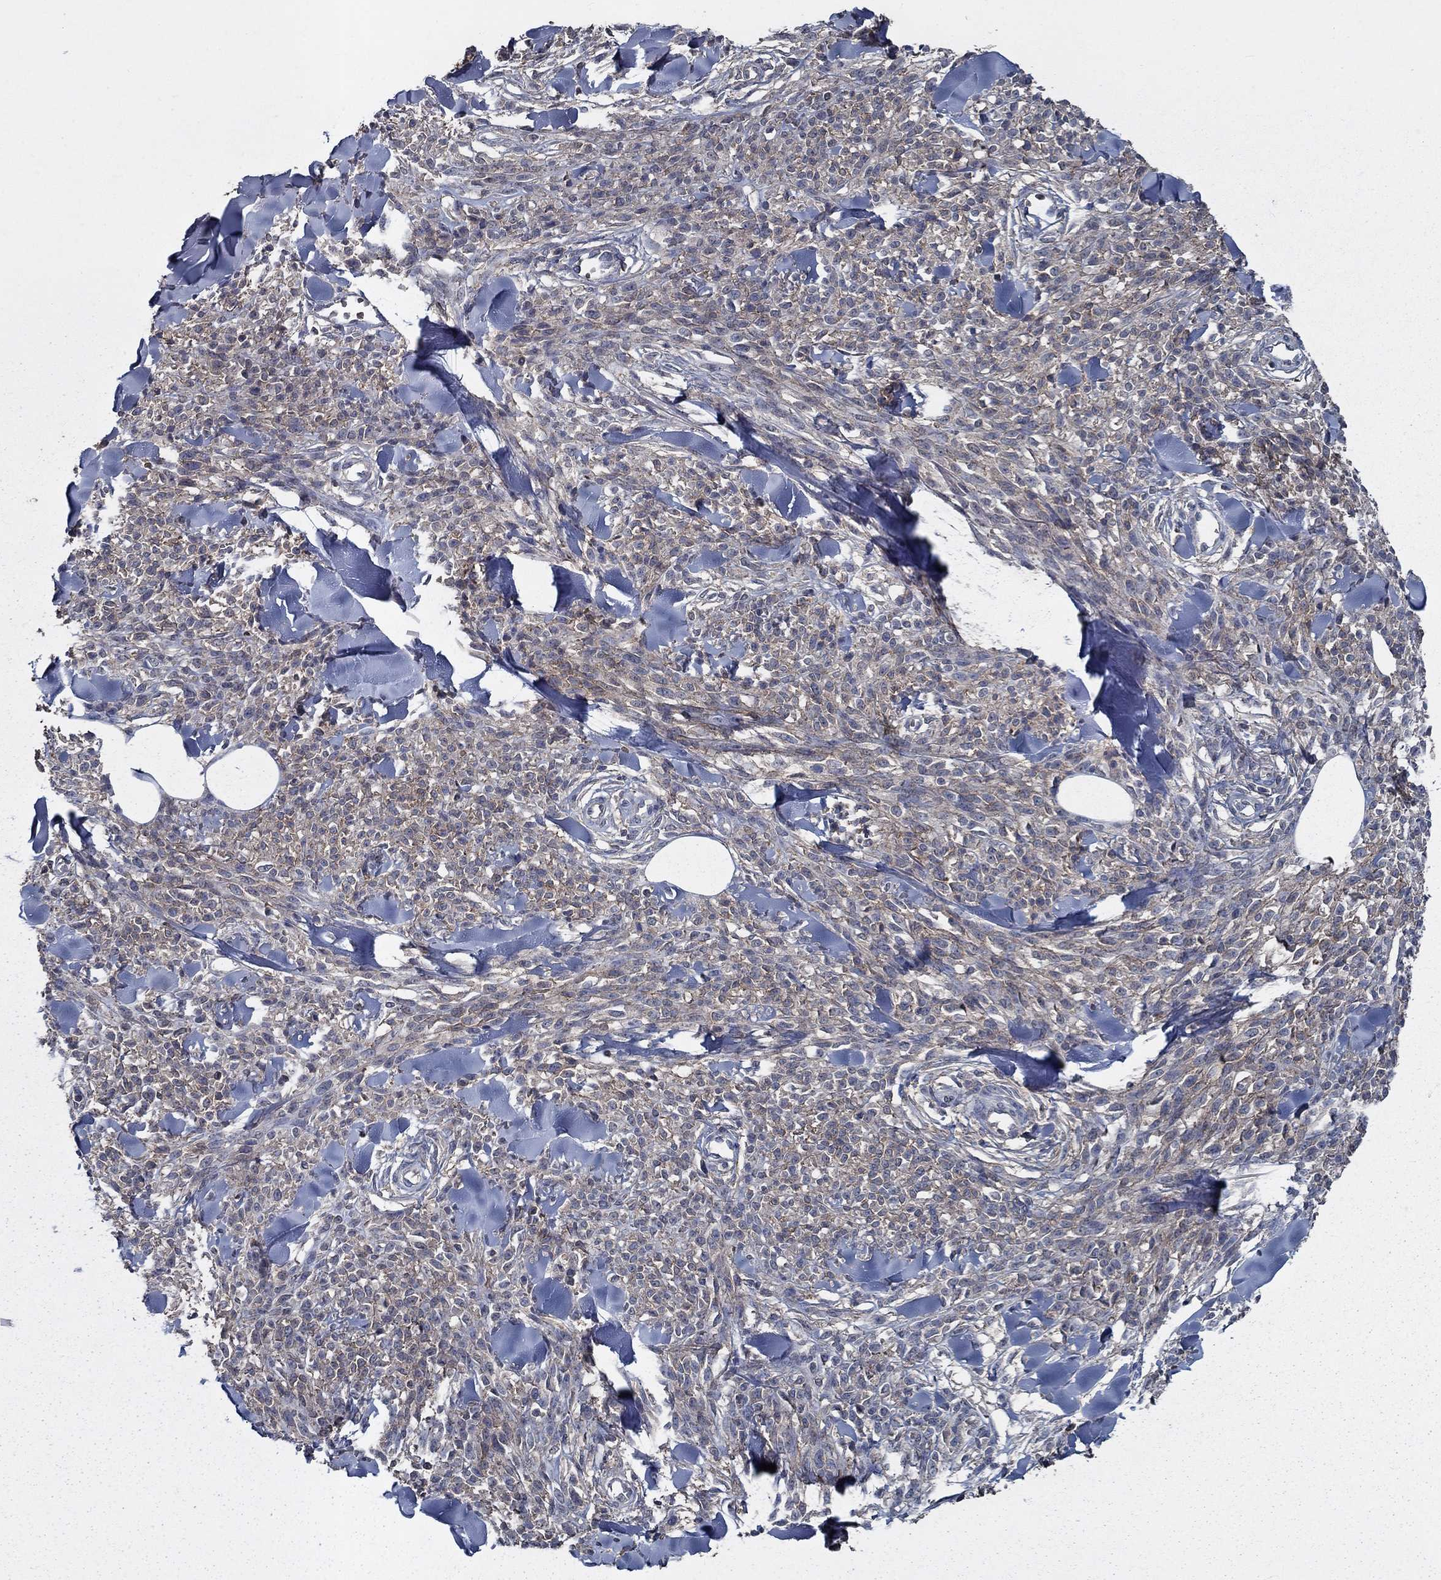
{"staining": {"intensity": "weak", "quantity": "25%-75%", "location": "cytoplasmic/membranous"}, "tissue": "melanoma", "cell_type": "Tumor cells", "image_type": "cancer", "snomed": [{"axis": "morphology", "description": "Malignant melanoma, NOS"}, {"axis": "topography", "description": "Skin"}, {"axis": "topography", "description": "Skin of trunk"}], "caption": "Protein staining of malignant melanoma tissue exhibits weak cytoplasmic/membranous staining in about 25%-75% of tumor cells.", "gene": "SLC44A1", "patient": {"sex": "male", "age": 74}}